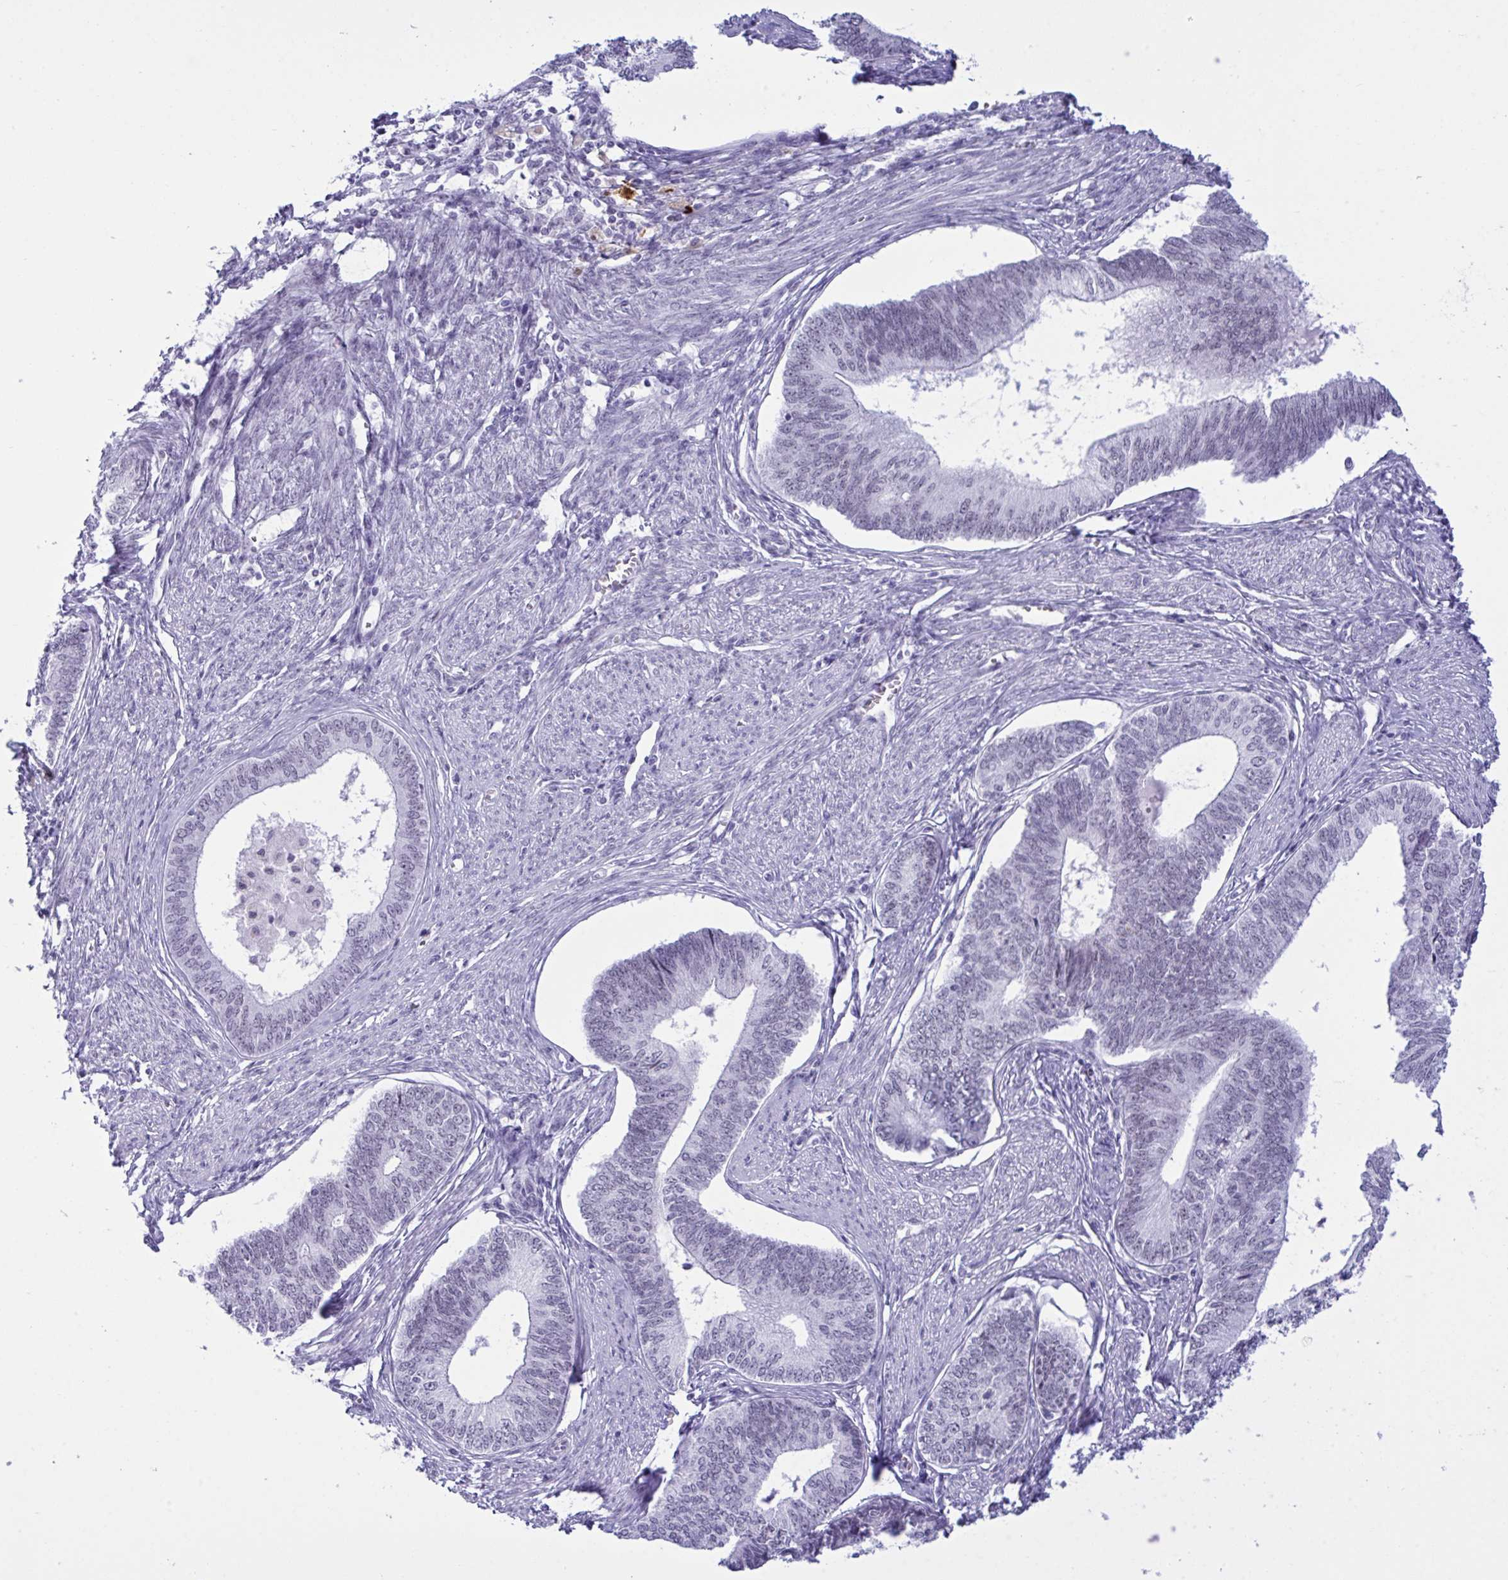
{"staining": {"intensity": "negative", "quantity": "none", "location": "none"}, "tissue": "endometrial cancer", "cell_type": "Tumor cells", "image_type": "cancer", "snomed": [{"axis": "morphology", "description": "Adenocarcinoma, NOS"}, {"axis": "topography", "description": "Endometrium"}], "caption": "Photomicrograph shows no protein positivity in tumor cells of endometrial adenocarcinoma tissue.", "gene": "ELN", "patient": {"sex": "female", "age": 68}}